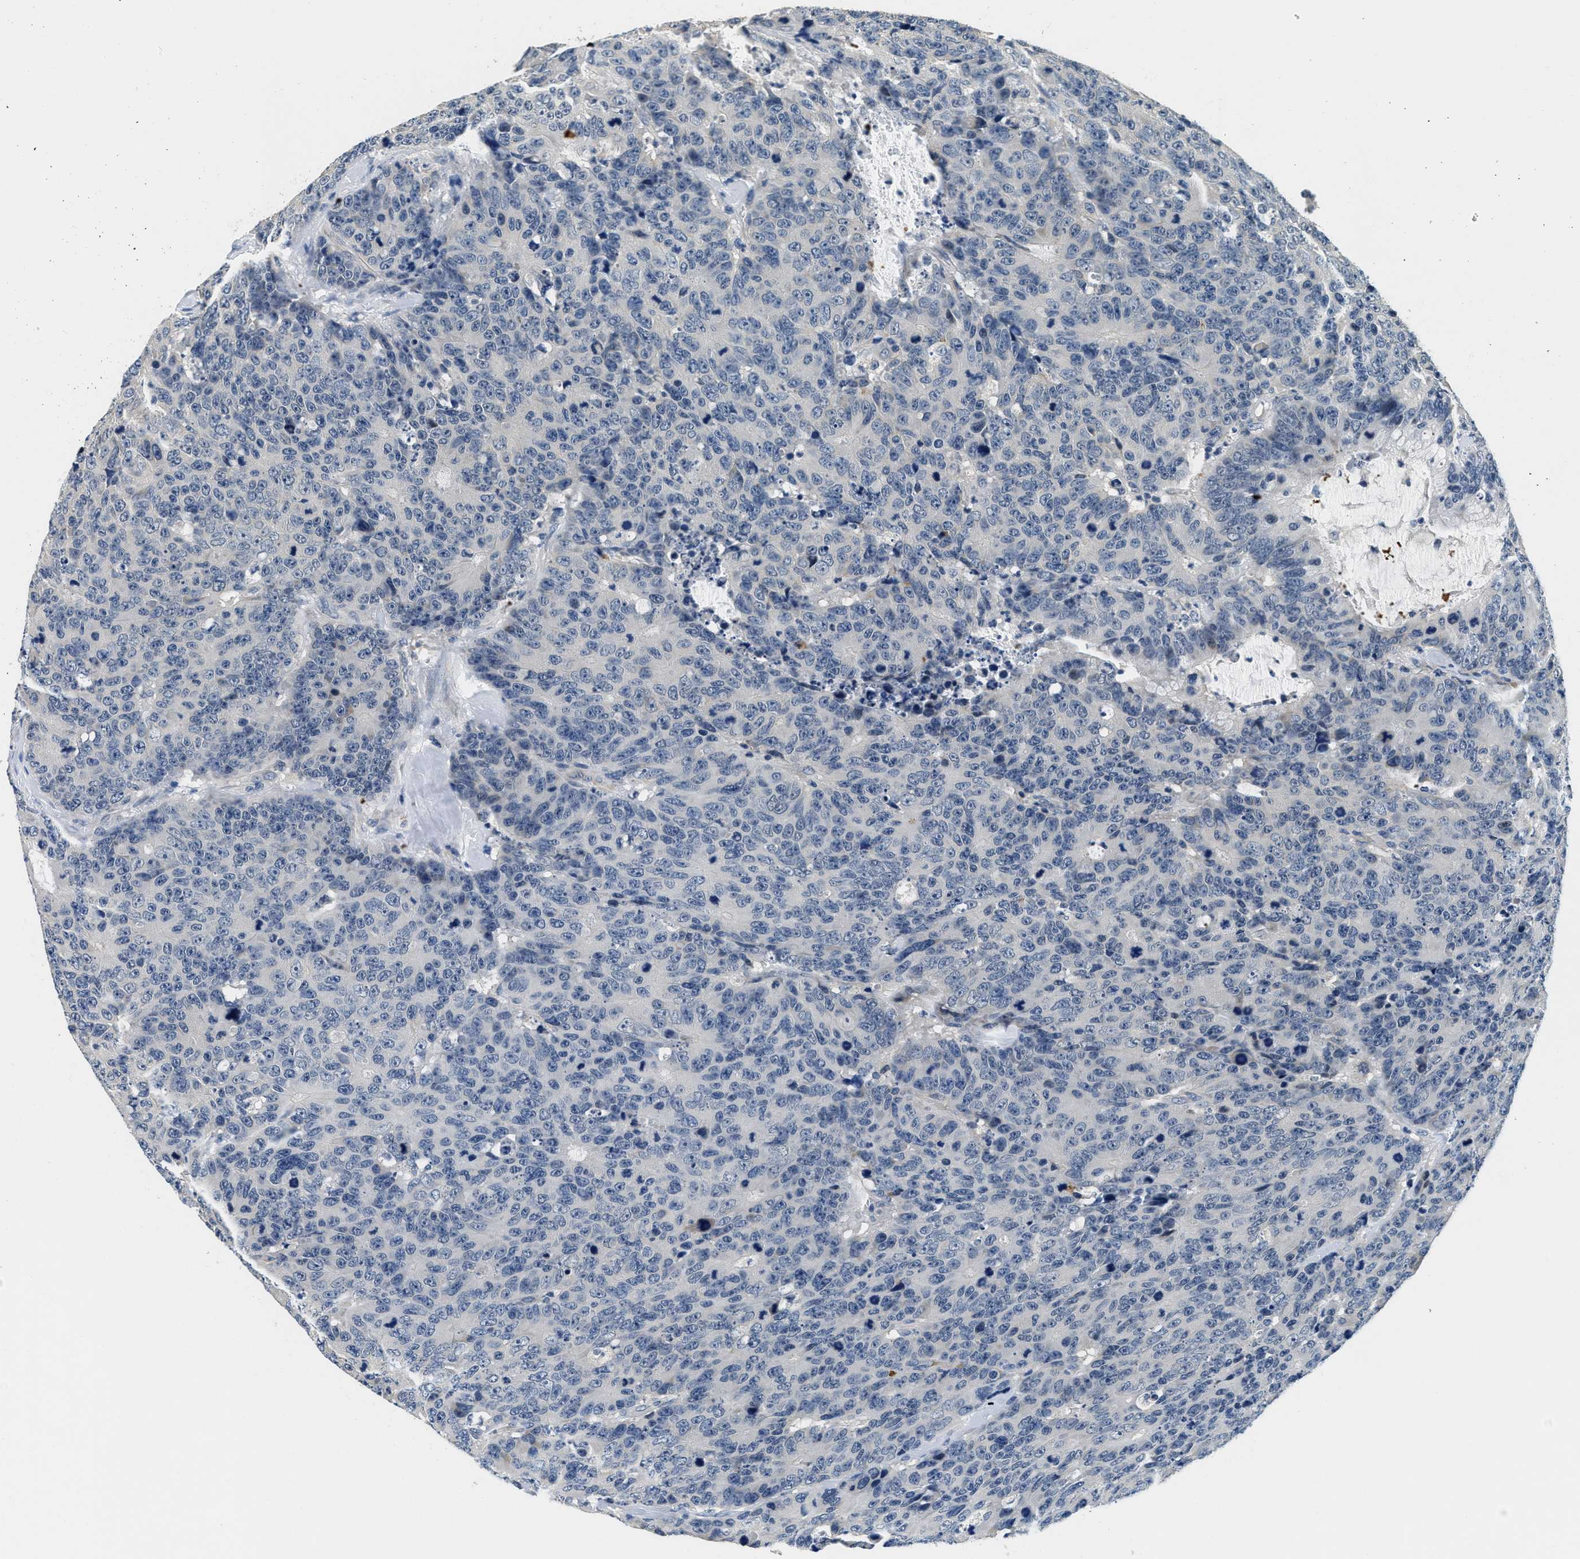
{"staining": {"intensity": "negative", "quantity": "none", "location": "none"}, "tissue": "colorectal cancer", "cell_type": "Tumor cells", "image_type": "cancer", "snomed": [{"axis": "morphology", "description": "Adenocarcinoma, NOS"}, {"axis": "topography", "description": "Colon"}], "caption": "Immunohistochemistry (IHC) micrograph of colorectal cancer stained for a protein (brown), which demonstrates no positivity in tumor cells.", "gene": "ALDH3A2", "patient": {"sex": "female", "age": 86}}